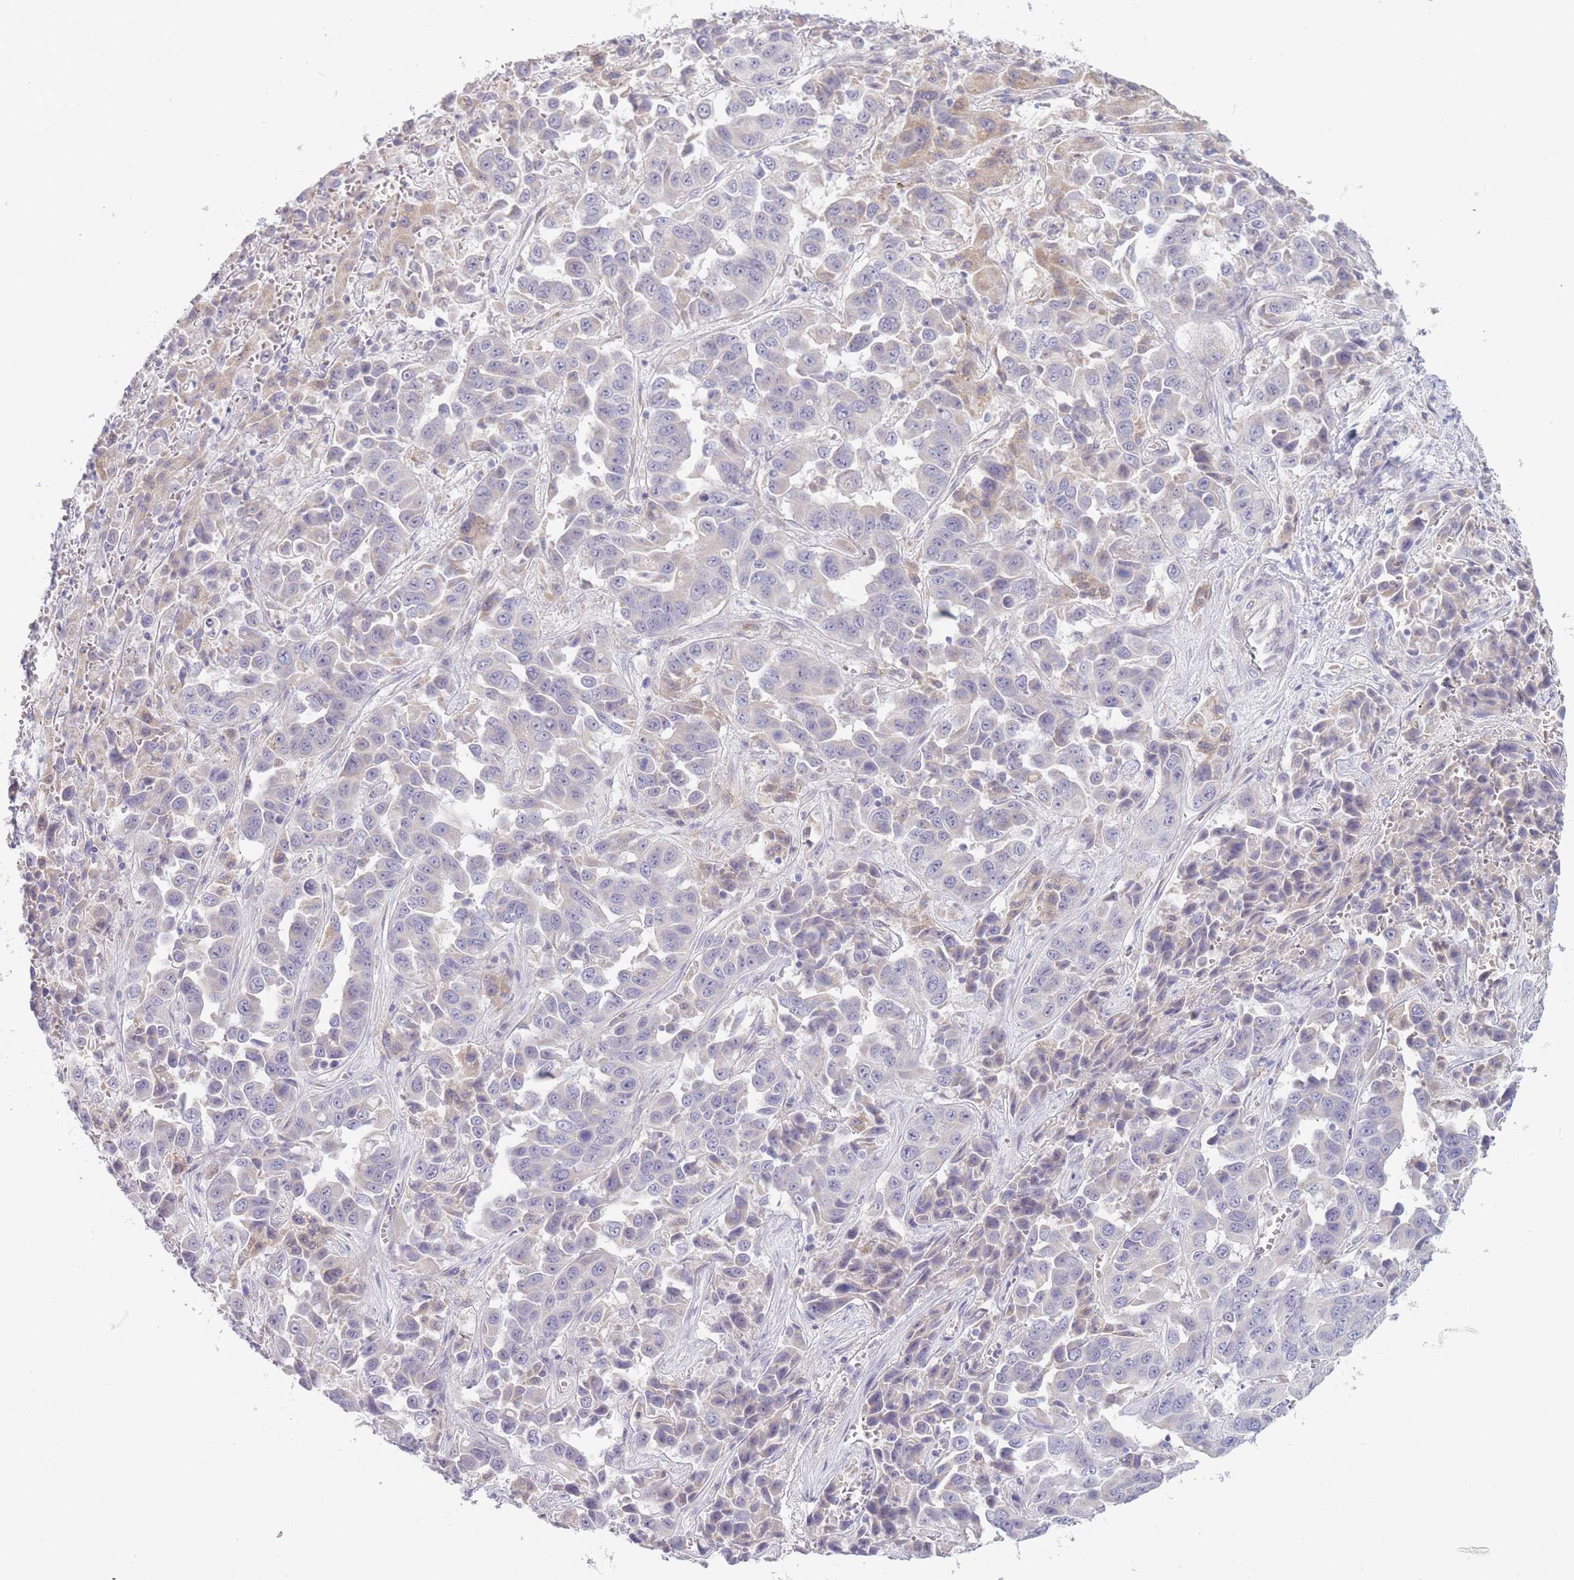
{"staining": {"intensity": "negative", "quantity": "none", "location": "none"}, "tissue": "liver cancer", "cell_type": "Tumor cells", "image_type": "cancer", "snomed": [{"axis": "morphology", "description": "Cholangiocarcinoma"}, {"axis": "topography", "description": "Liver"}], "caption": "This image is of liver cancer stained with immunohistochemistry (IHC) to label a protein in brown with the nuclei are counter-stained blue. There is no positivity in tumor cells.", "gene": "FAM227B", "patient": {"sex": "female", "age": 52}}